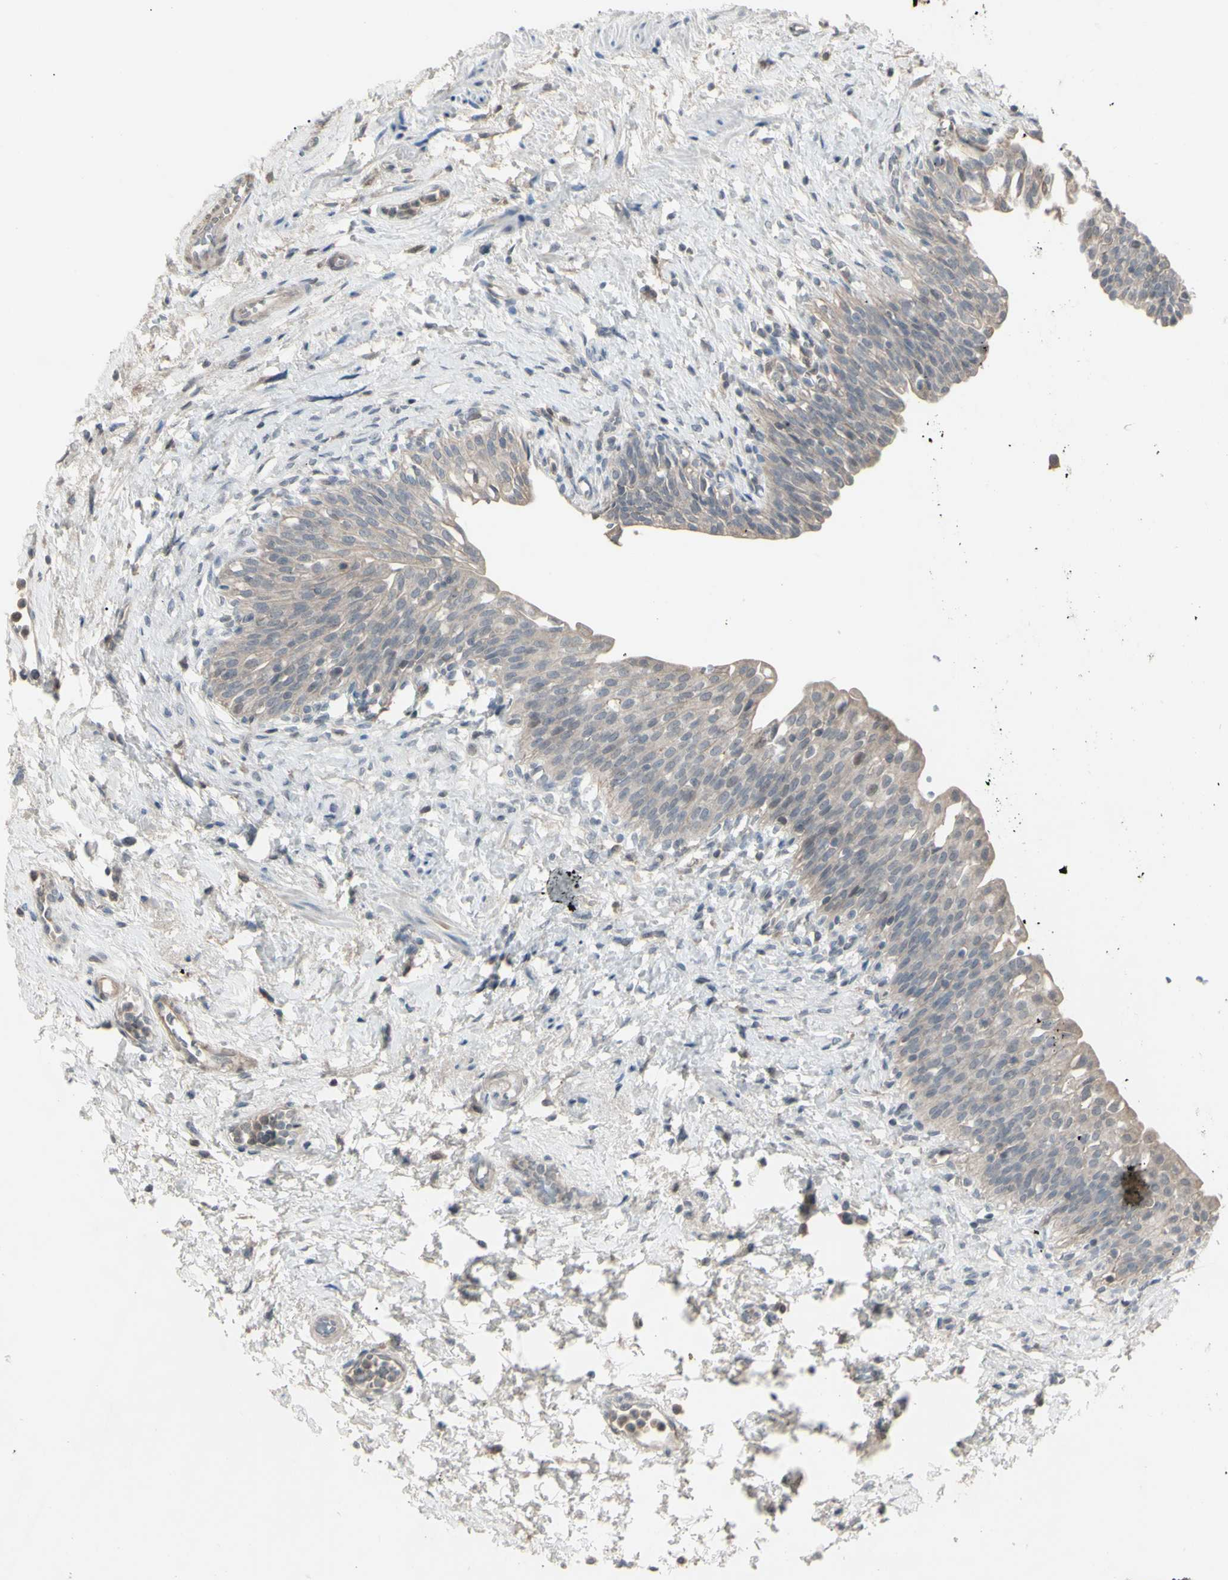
{"staining": {"intensity": "weak", "quantity": "25%-75%", "location": "cytoplasmic/membranous"}, "tissue": "urinary bladder", "cell_type": "Urothelial cells", "image_type": "normal", "snomed": [{"axis": "morphology", "description": "Normal tissue, NOS"}, {"axis": "topography", "description": "Urinary bladder"}], "caption": "The immunohistochemical stain labels weak cytoplasmic/membranous staining in urothelial cells of benign urinary bladder. (Brightfield microscopy of DAB IHC at high magnification).", "gene": "PIAS4", "patient": {"sex": "male", "age": 55}}